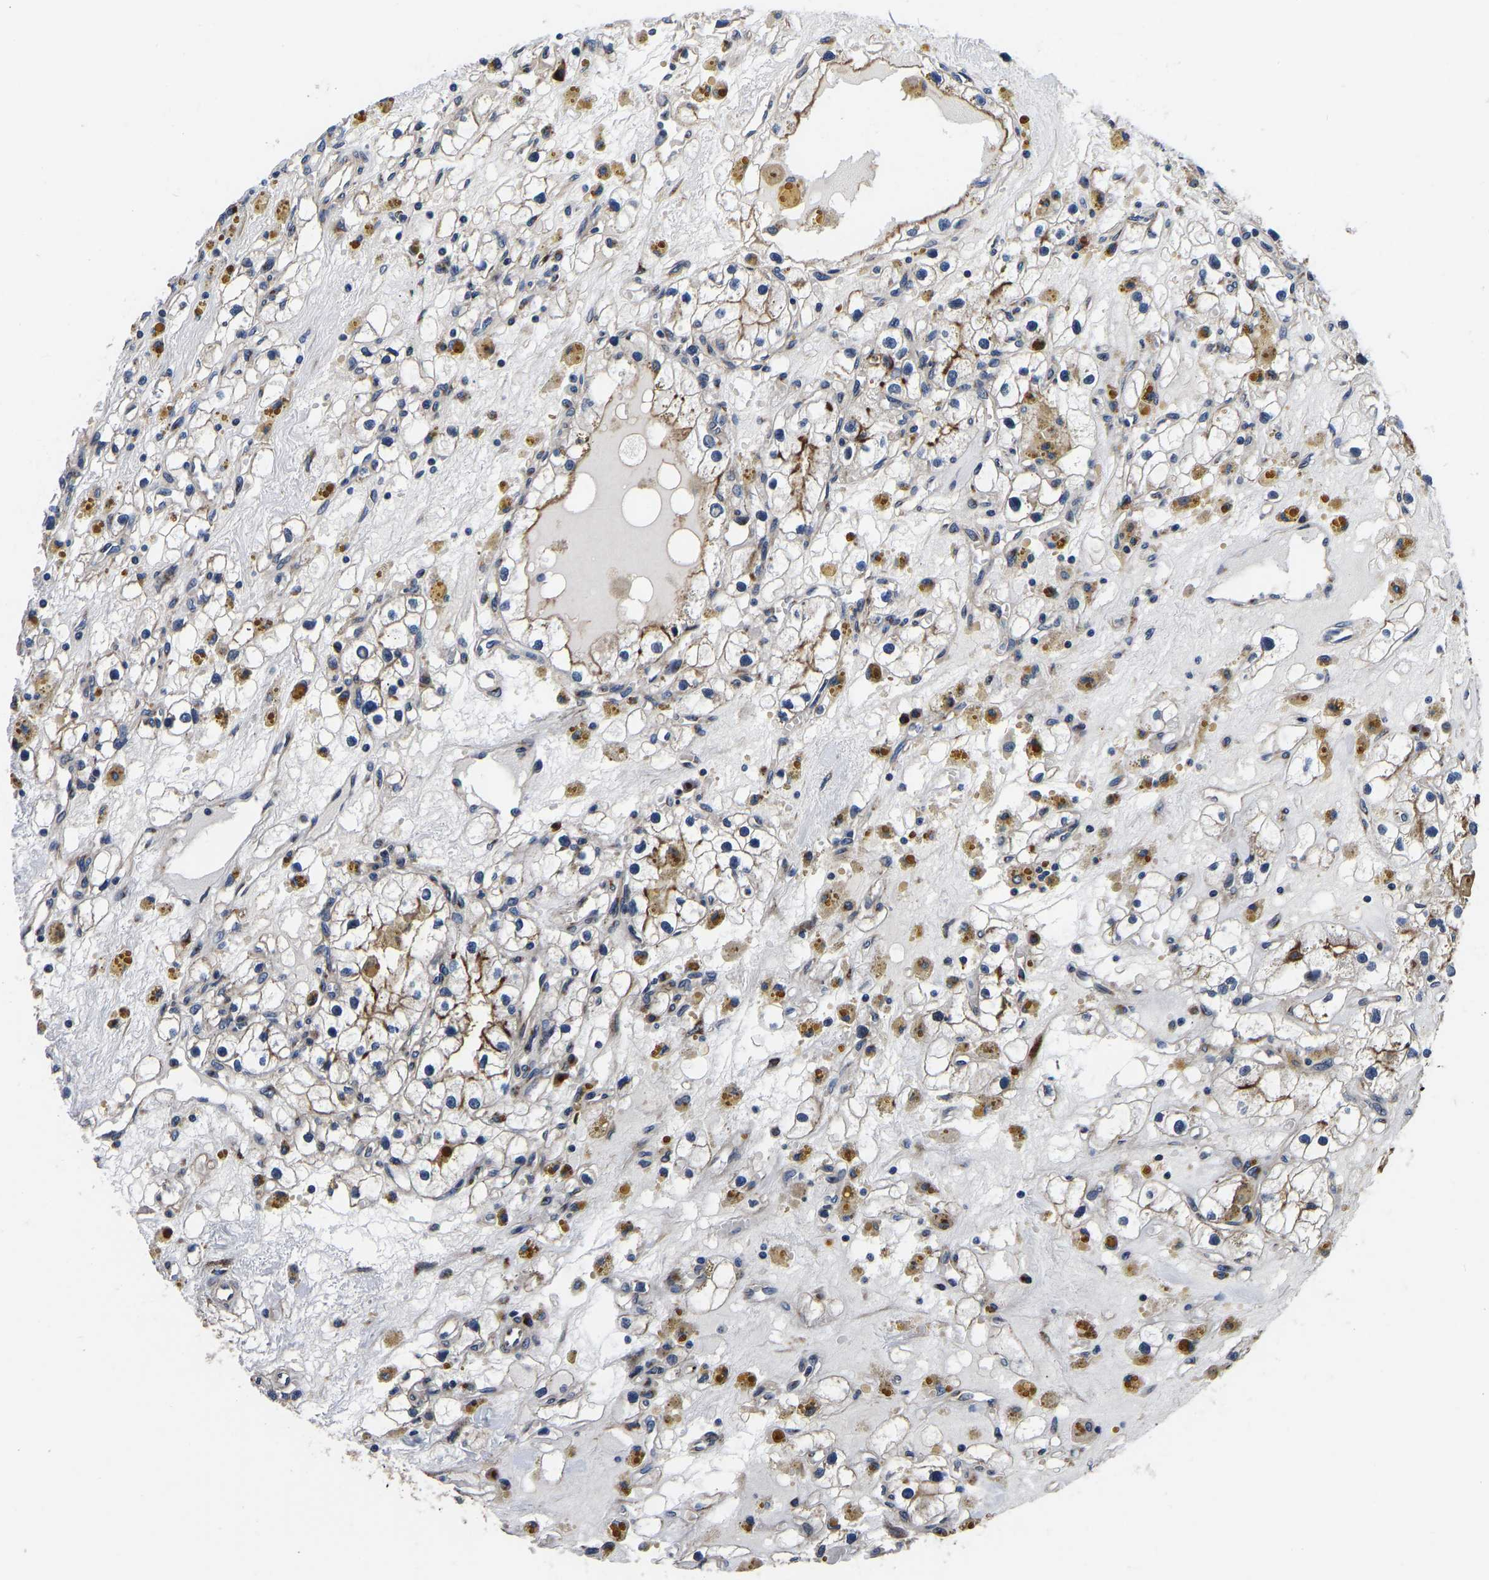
{"staining": {"intensity": "moderate", "quantity": "<25%", "location": "cytoplasmic/membranous"}, "tissue": "renal cancer", "cell_type": "Tumor cells", "image_type": "cancer", "snomed": [{"axis": "morphology", "description": "Adenocarcinoma, NOS"}, {"axis": "topography", "description": "Kidney"}], "caption": "Protein analysis of renal cancer (adenocarcinoma) tissue demonstrates moderate cytoplasmic/membranous staining in about <25% of tumor cells. The staining was performed using DAB (3,3'-diaminobenzidine), with brown indicating positive protein expression. Nuclei are stained blue with hematoxylin.", "gene": "RABAC1", "patient": {"sex": "male", "age": 56}}